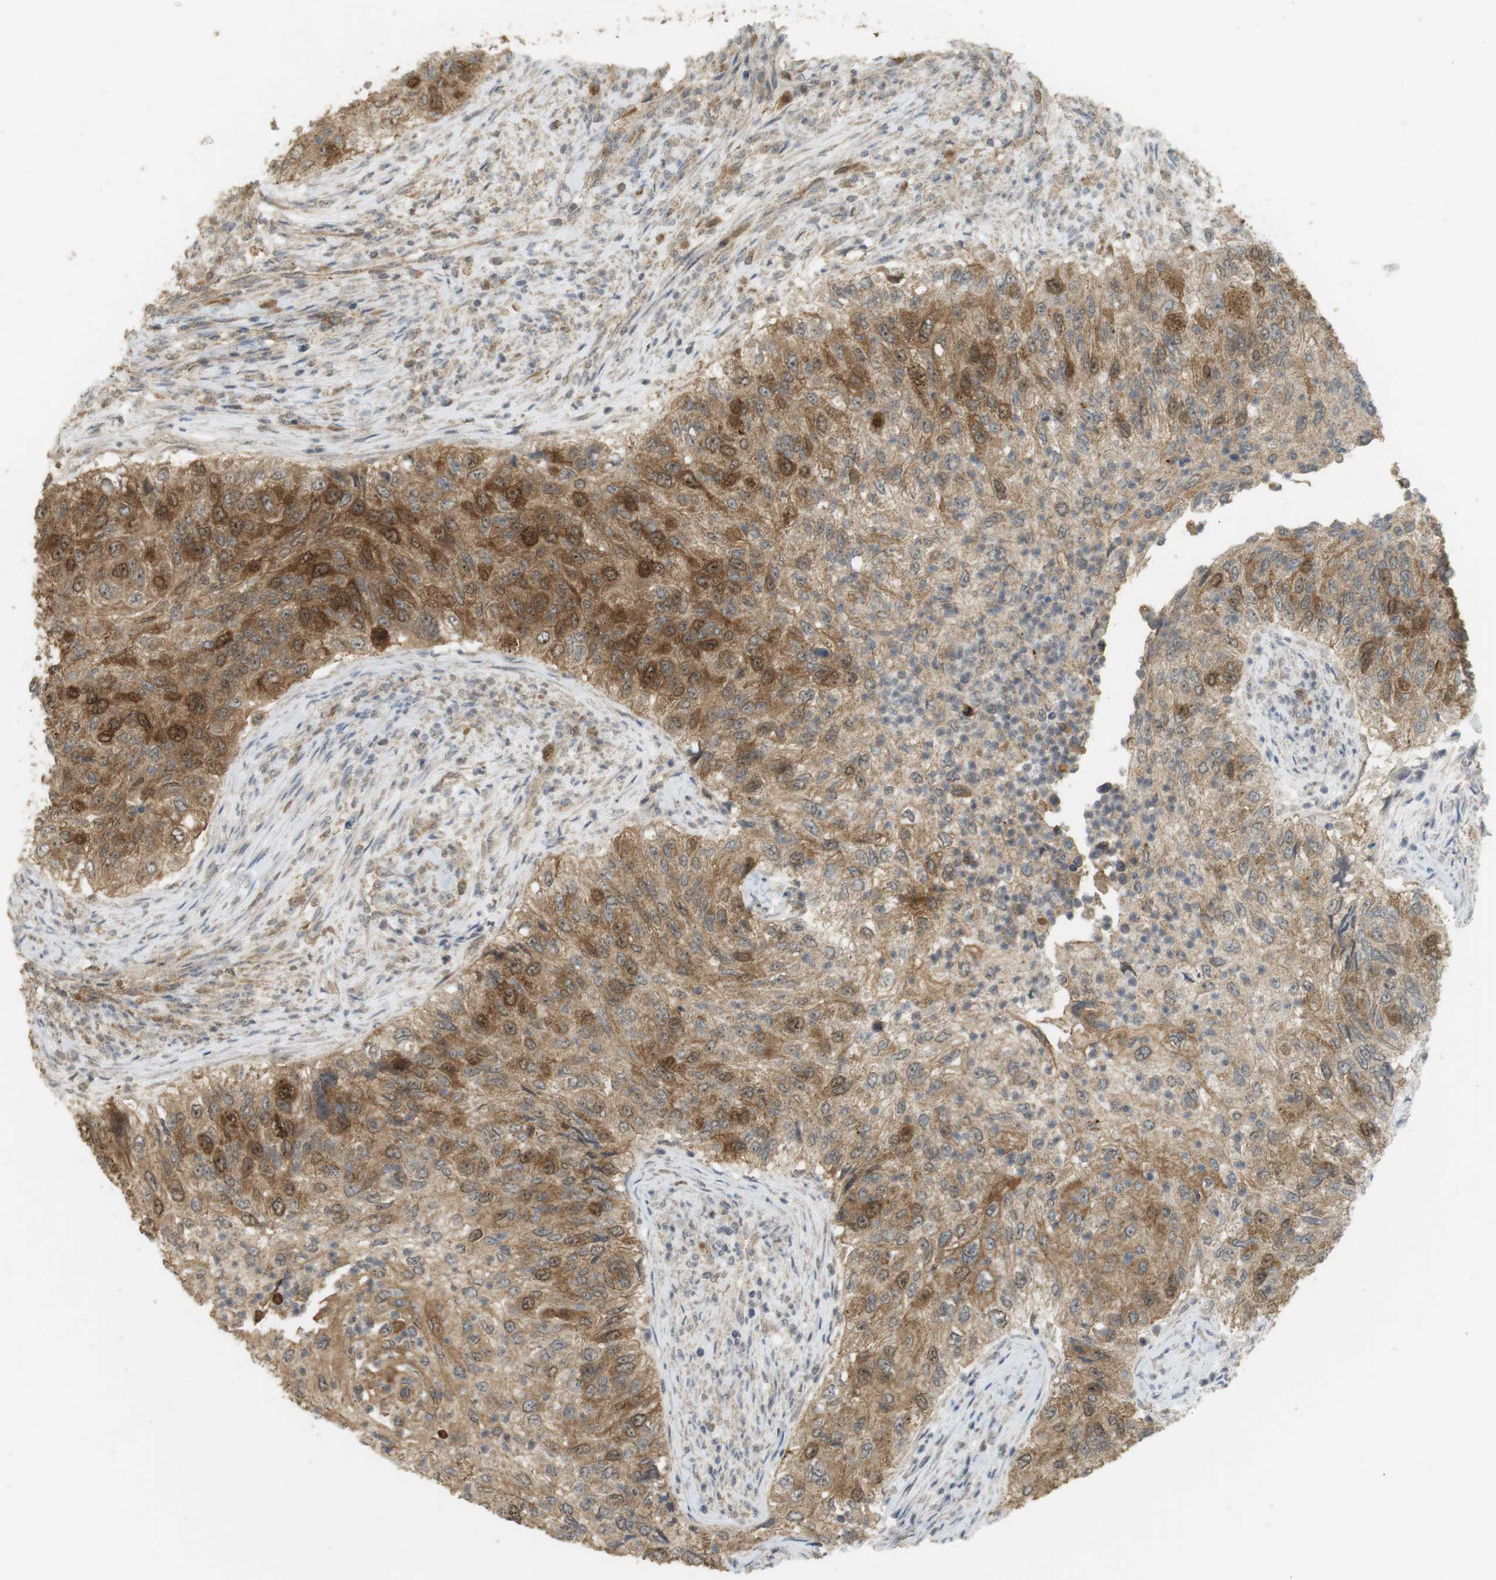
{"staining": {"intensity": "moderate", "quantity": "25%-75%", "location": "cytoplasmic/membranous,nuclear"}, "tissue": "urothelial cancer", "cell_type": "Tumor cells", "image_type": "cancer", "snomed": [{"axis": "morphology", "description": "Urothelial carcinoma, High grade"}, {"axis": "topography", "description": "Urinary bladder"}], "caption": "The histopathology image shows staining of urothelial carcinoma (high-grade), revealing moderate cytoplasmic/membranous and nuclear protein staining (brown color) within tumor cells.", "gene": "TTK", "patient": {"sex": "female", "age": 60}}